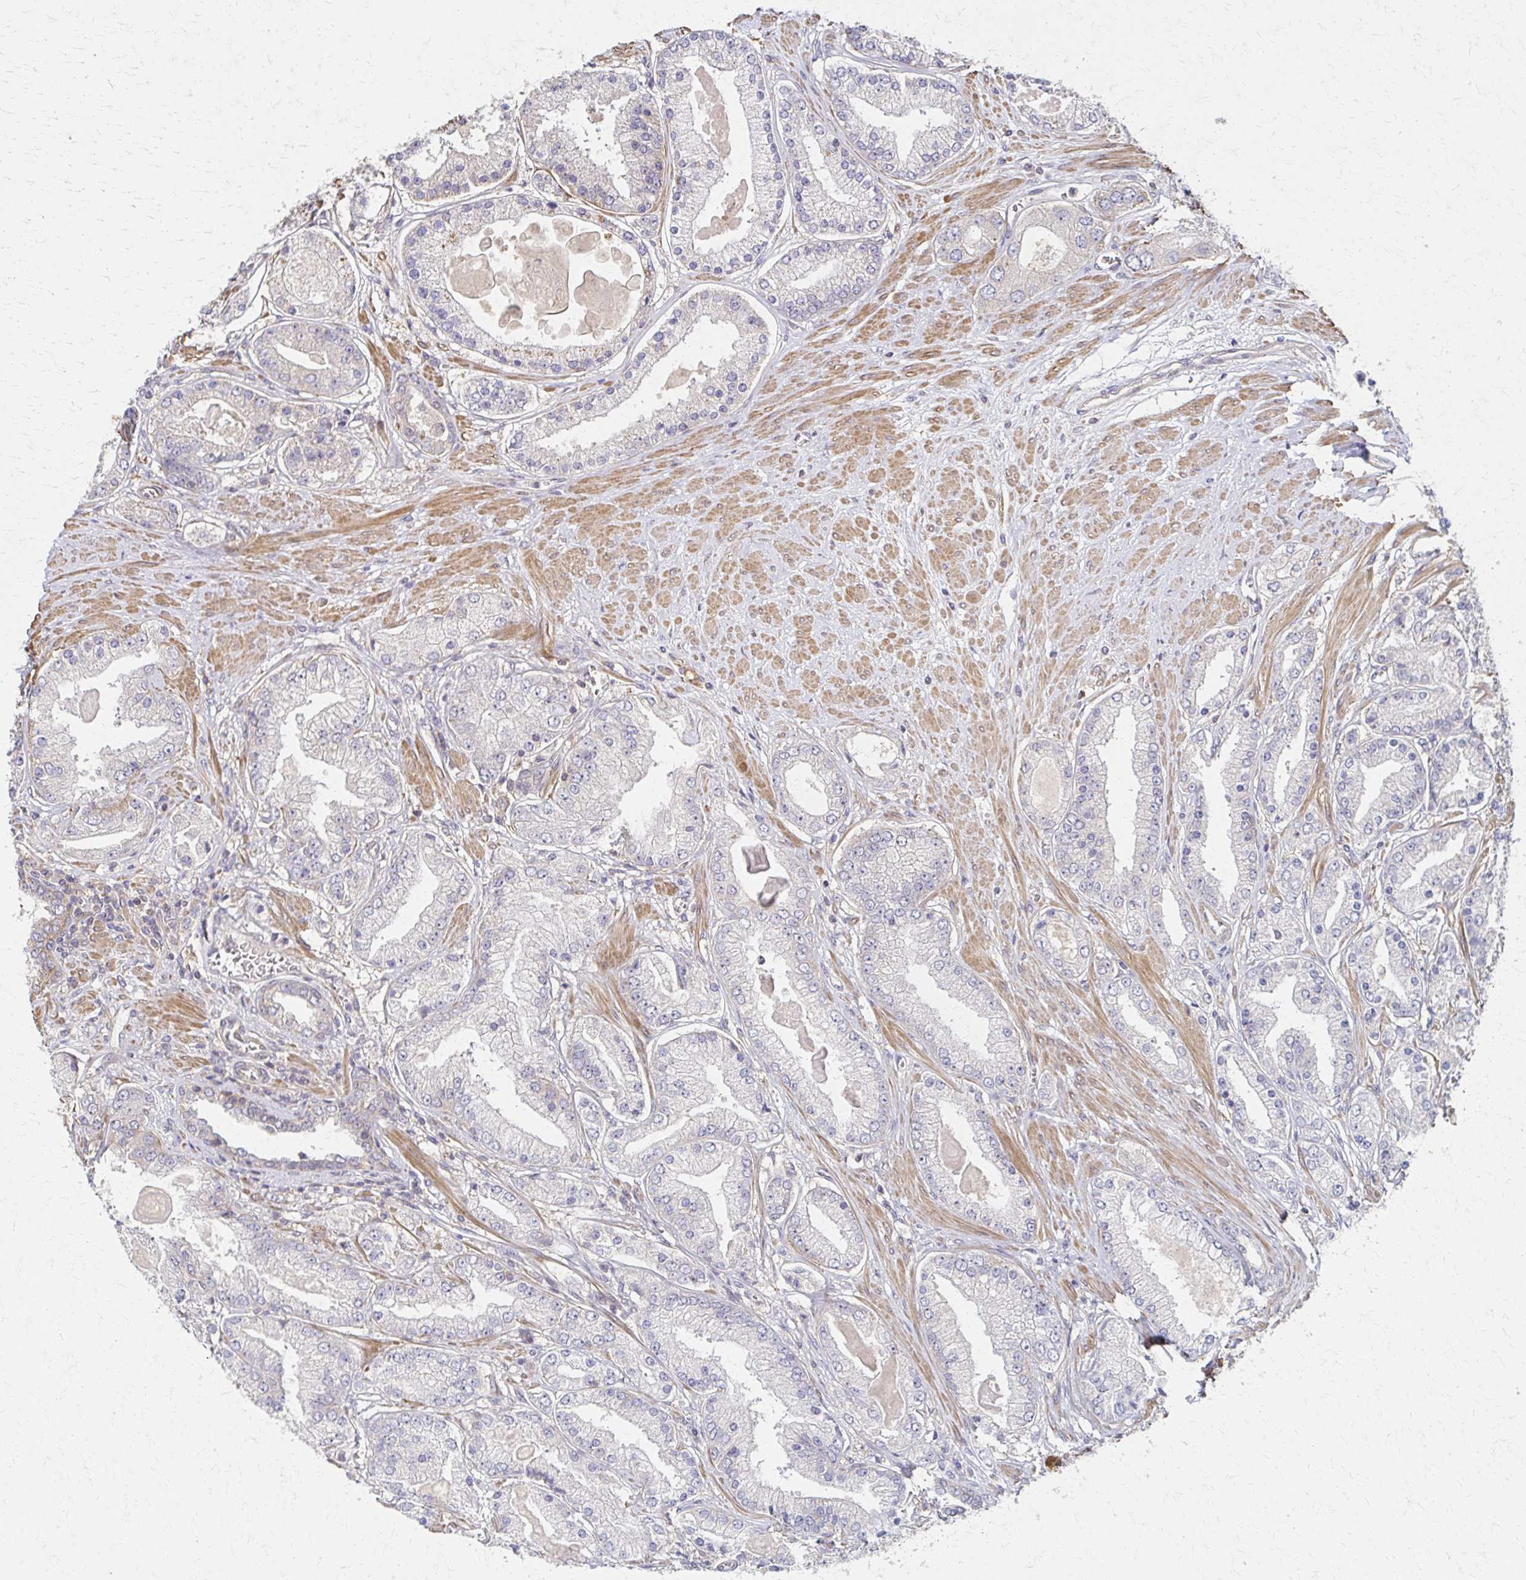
{"staining": {"intensity": "negative", "quantity": "none", "location": "none"}, "tissue": "prostate cancer", "cell_type": "Tumor cells", "image_type": "cancer", "snomed": [{"axis": "morphology", "description": "Adenocarcinoma, High grade"}, {"axis": "topography", "description": "Prostate"}], "caption": "A micrograph of prostate cancer stained for a protein shows no brown staining in tumor cells. (DAB immunohistochemistry (IHC), high magnification).", "gene": "EOLA2", "patient": {"sex": "male", "age": 67}}